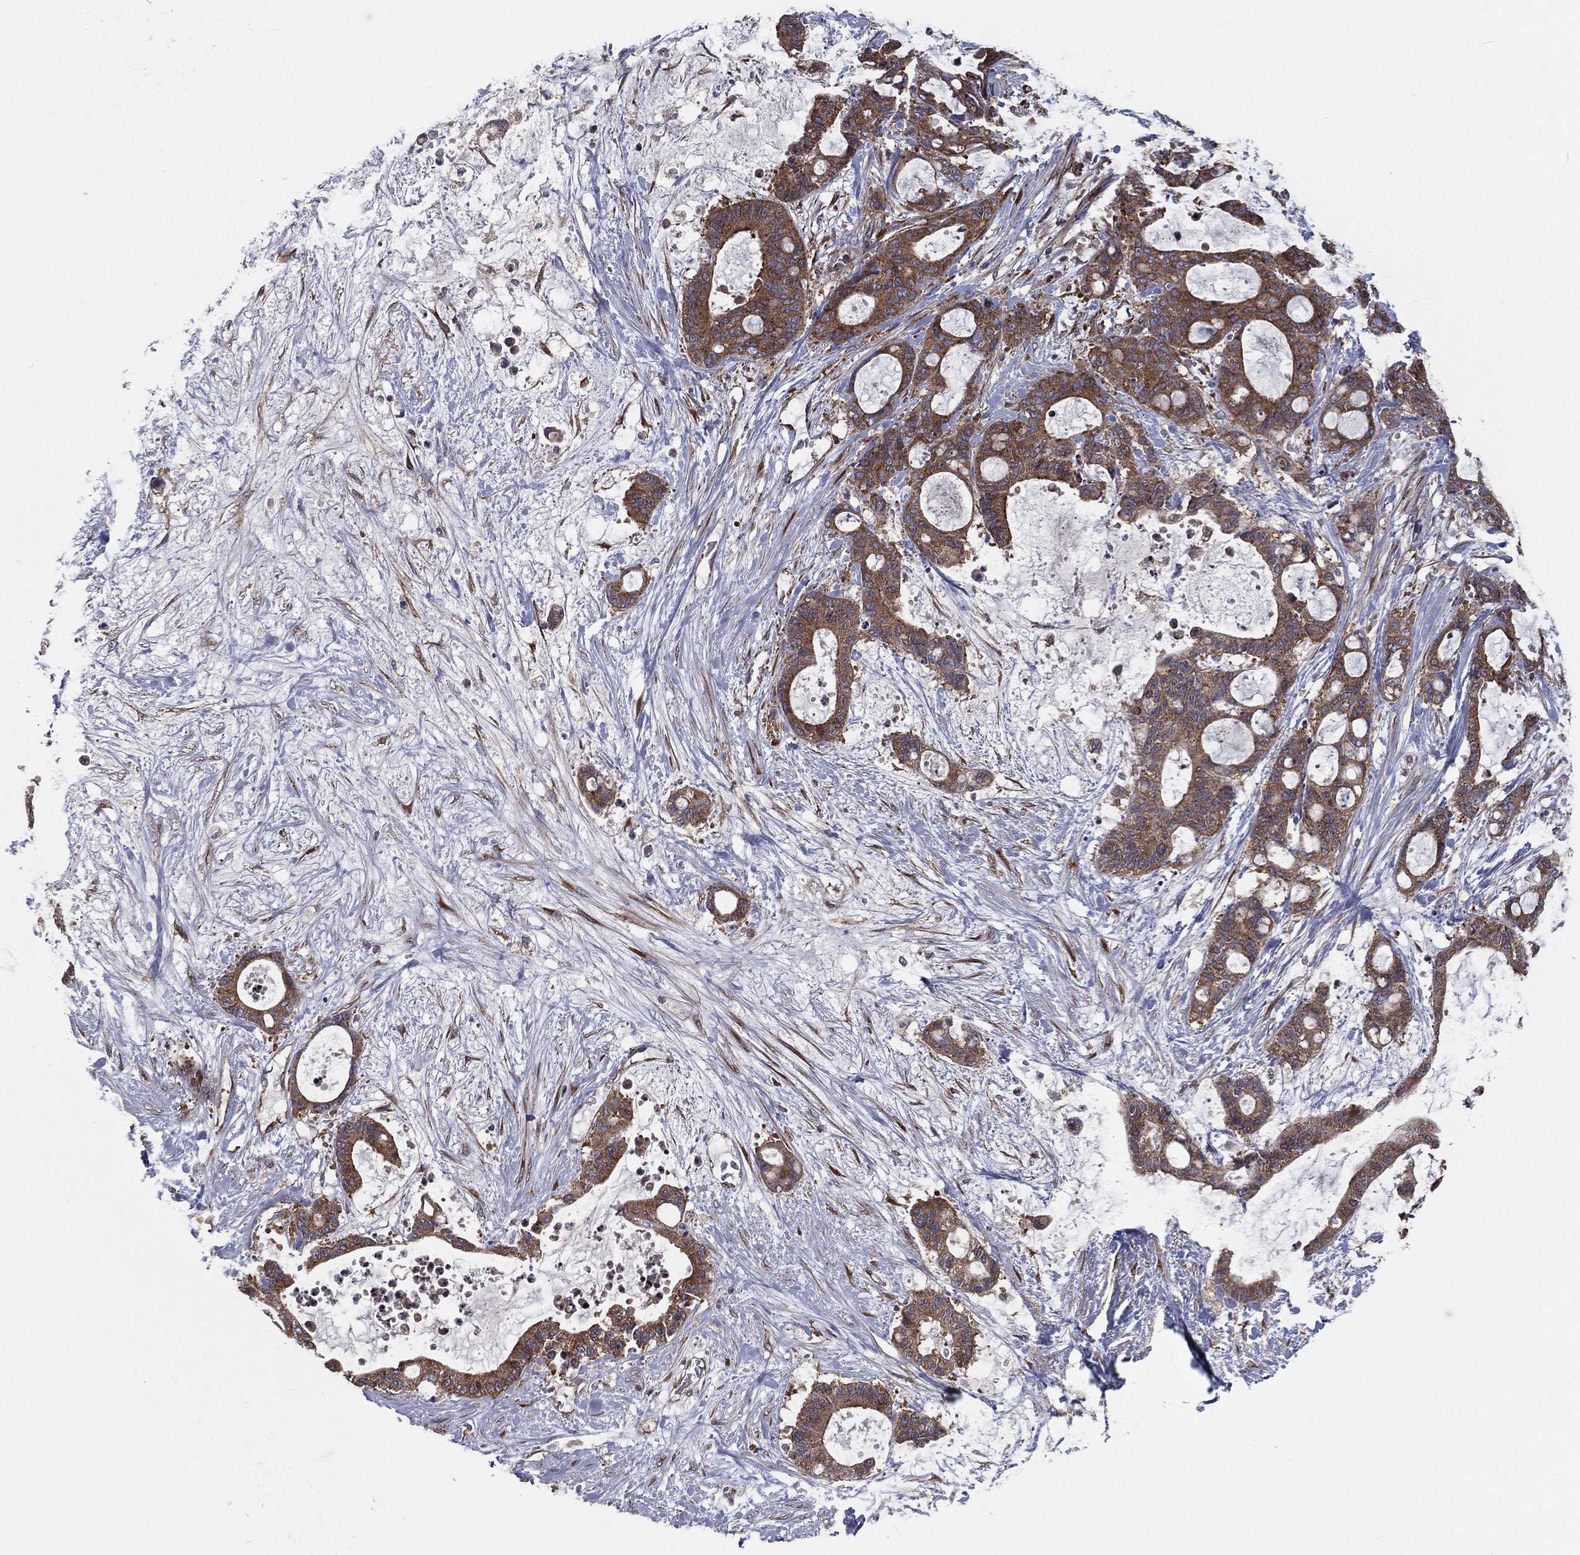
{"staining": {"intensity": "strong", "quantity": ">75%", "location": "cytoplasmic/membranous"}, "tissue": "liver cancer", "cell_type": "Tumor cells", "image_type": "cancer", "snomed": [{"axis": "morphology", "description": "Normal tissue, NOS"}, {"axis": "morphology", "description": "Cholangiocarcinoma"}, {"axis": "topography", "description": "Liver"}, {"axis": "topography", "description": "Peripheral nerve tissue"}], "caption": "A photomicrograph showing strong cytoplasmic/membranous positivity in approximately >75% of tumor cells in liver cancer (cholangiocarcinoma), as visualized by brown immunohistochemical staining.", "gene": "EIF2B5", "patient": {"sex": "female", "age": 73}}